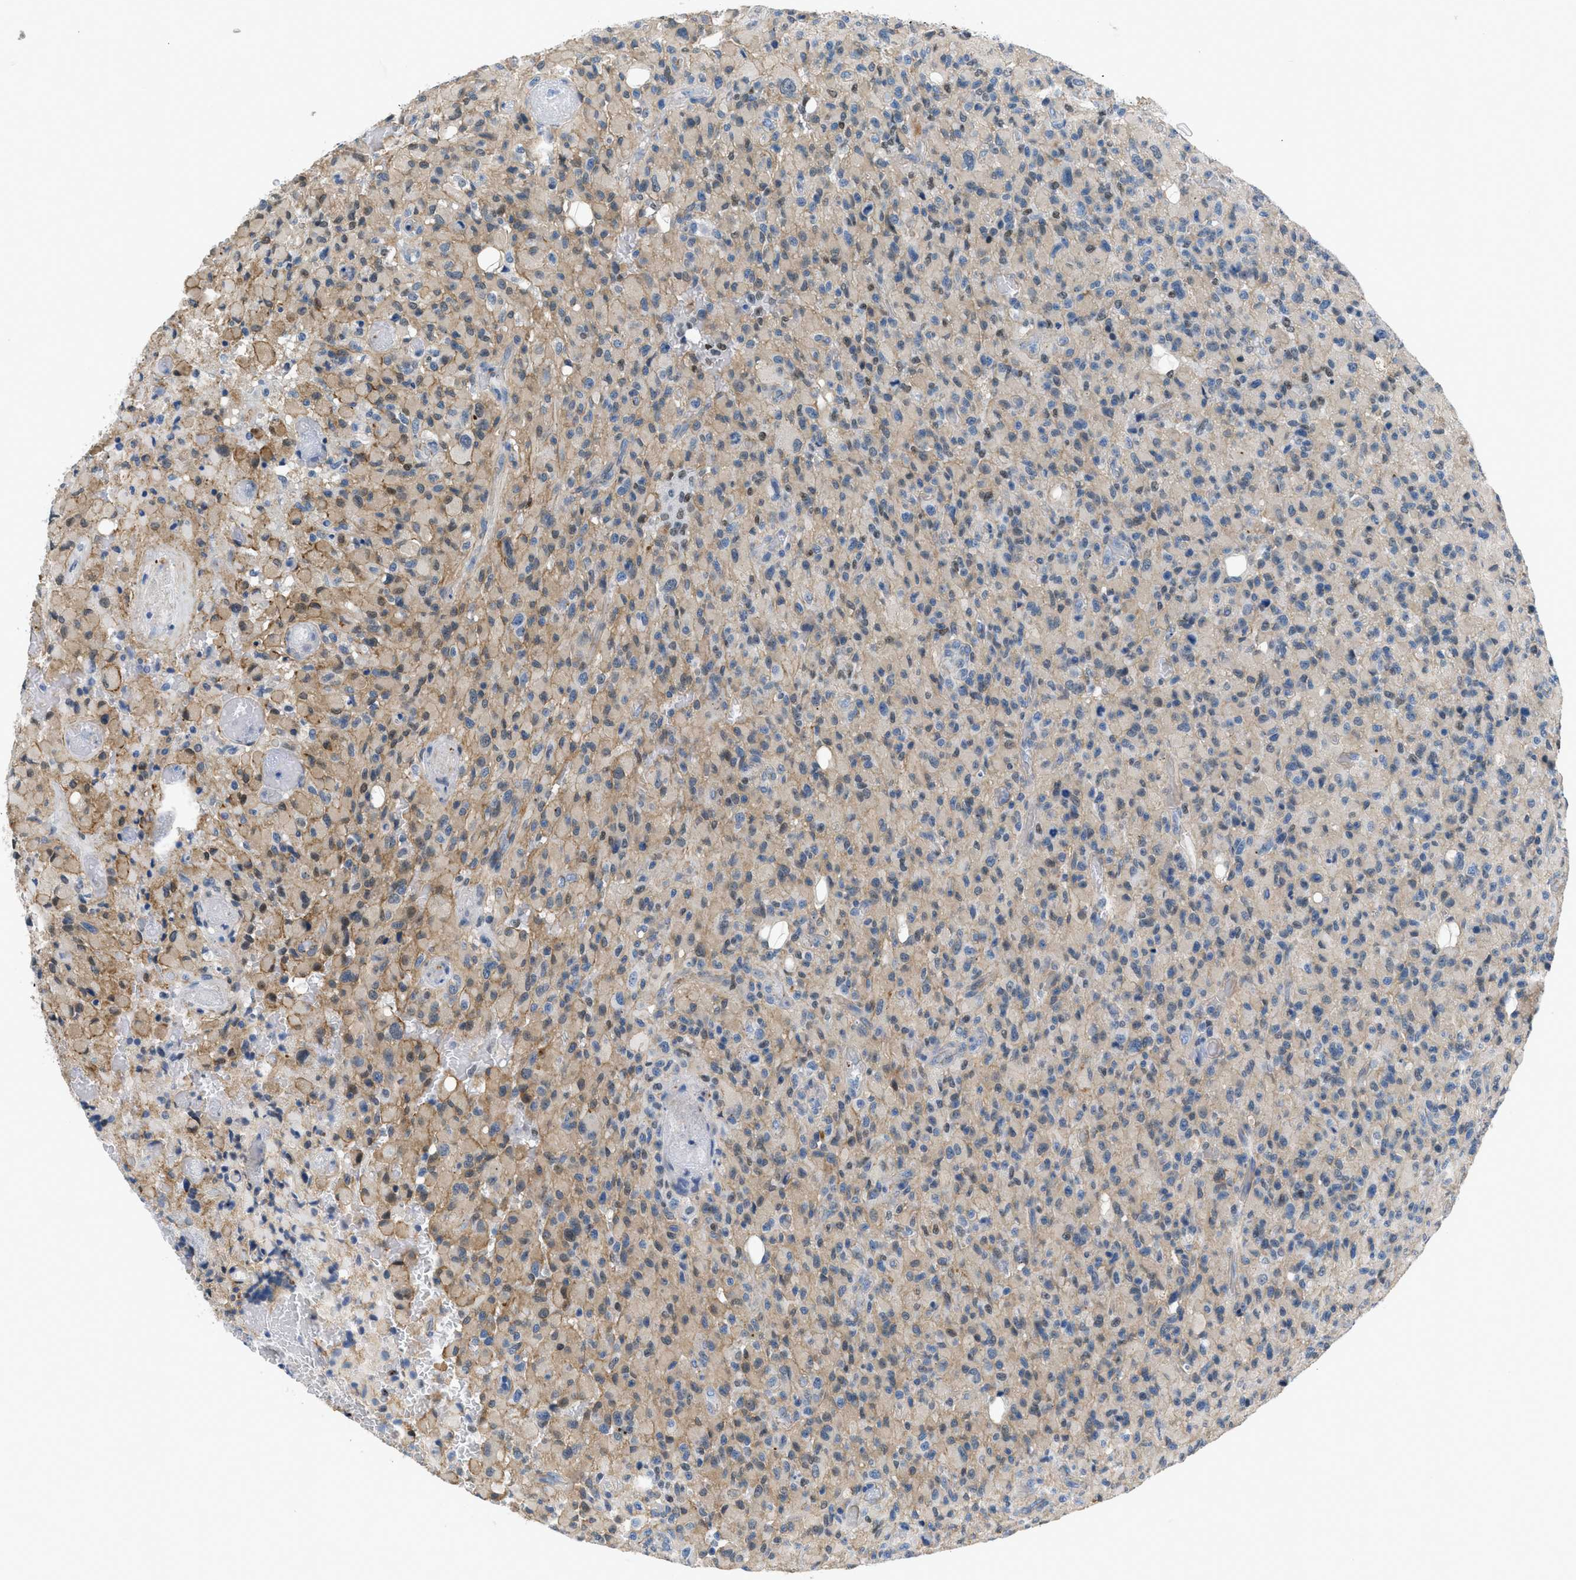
{"staining": {"intensity": "weak", "quantity": "<25%", "location": "cytoplasmic/membranous,nuclear"}, "tissue": "glioma", "cell_type": "Tumor cells", "image_type": "cancer", "snomed": [{"axis": "morphology", "description": "Glioma, malignant, High grade"}, {"axis": "topography", "description": "Brain"}], "caption": "Immunohistochemical staining of human malignant high-grade glioma exhibits no significant expression in tumor cells.", "gene": "FBN1", "patient": {"sex": "male", "age": 71}}